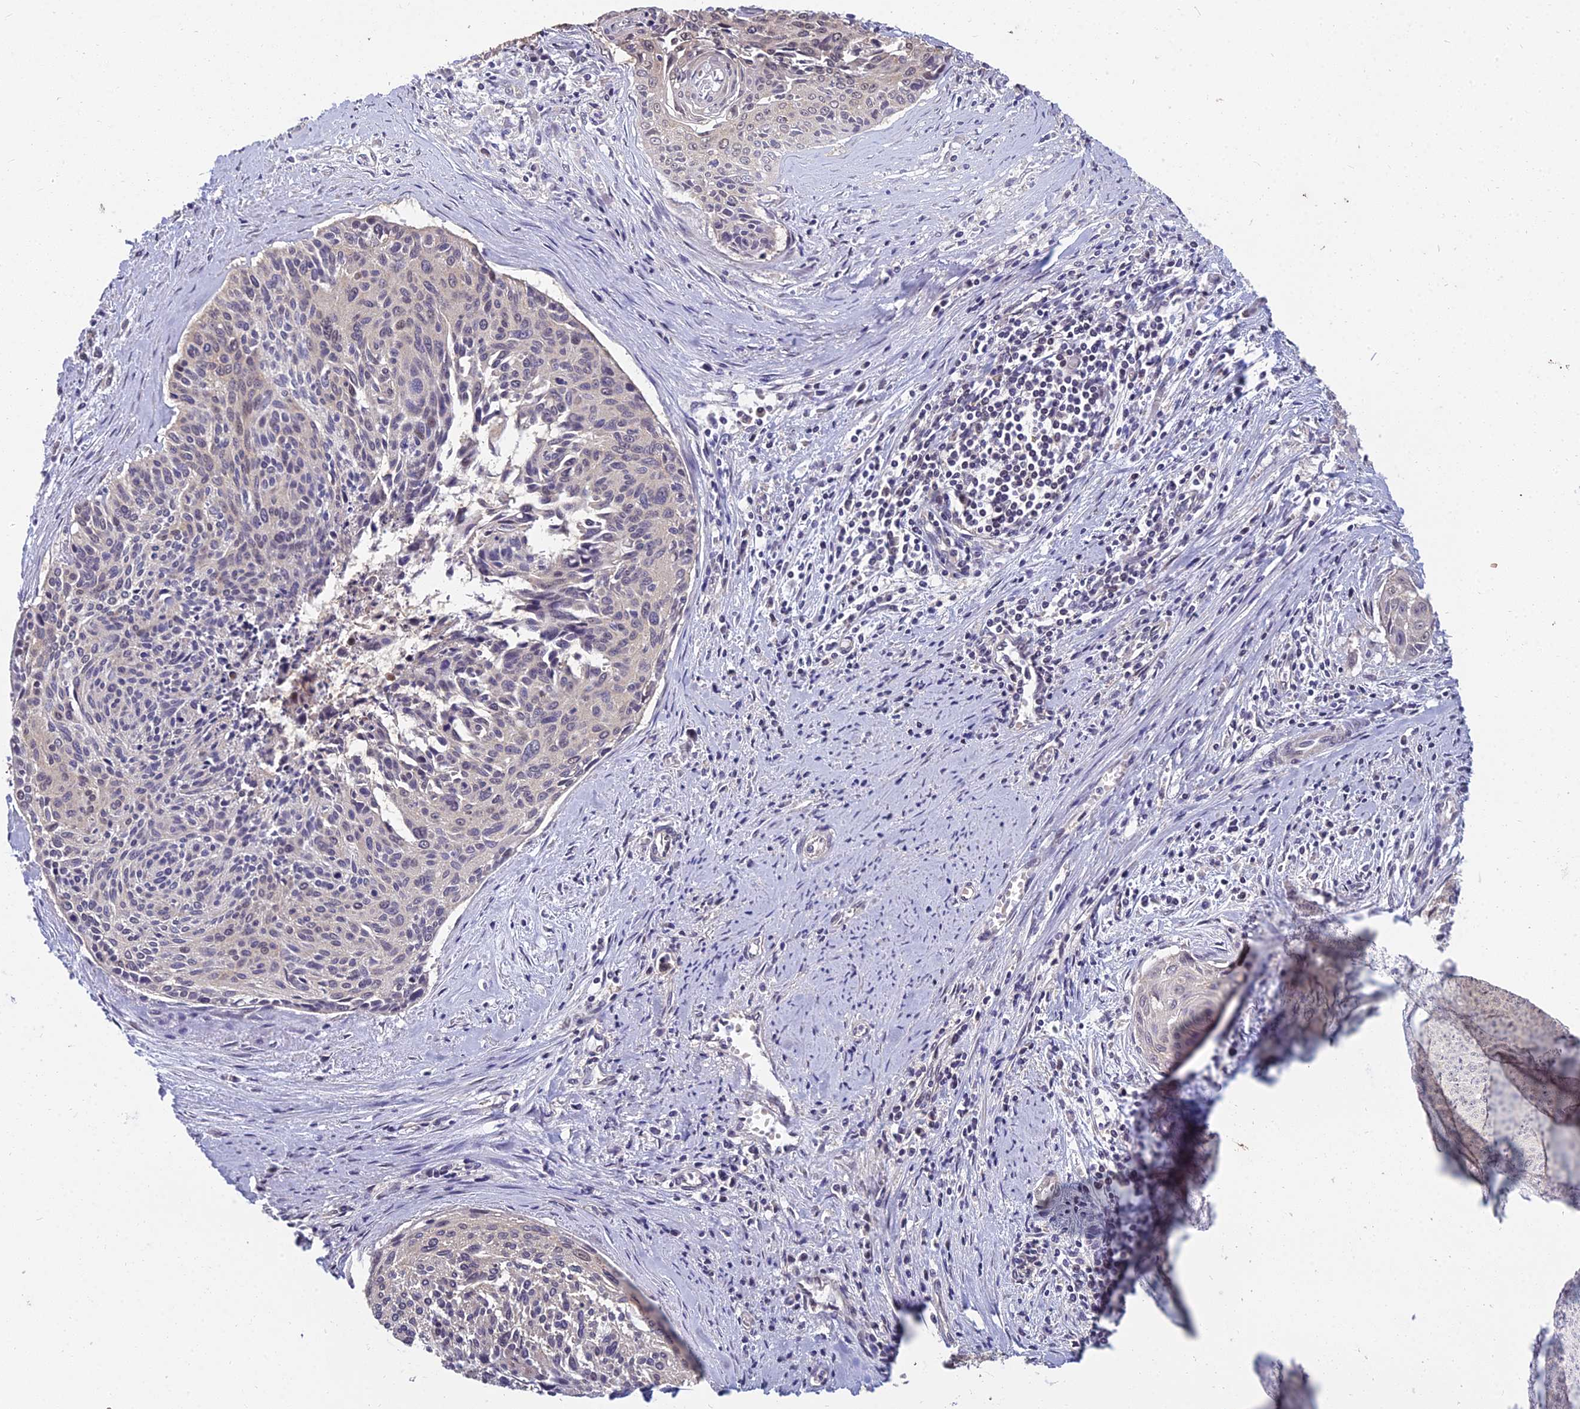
{"staining": {"intensity": "weak", "quantity": "<25%", "location": "nuclear"}, "tissue": "cervical cancer", "cell_type": "Tumor cells", "image_type": "cancer", "snomed": [{"axis": "morphology", "description": "Squamous cell carcinoma, NOS"}, {"axis": "topography", "description": "Cervix"}], "caption": "An image of human cervical squamous cell carcinoma is negative for staining in tumor cells.", "gene": "GRWD1", "patient": {"sex": "female", "age": 55}}